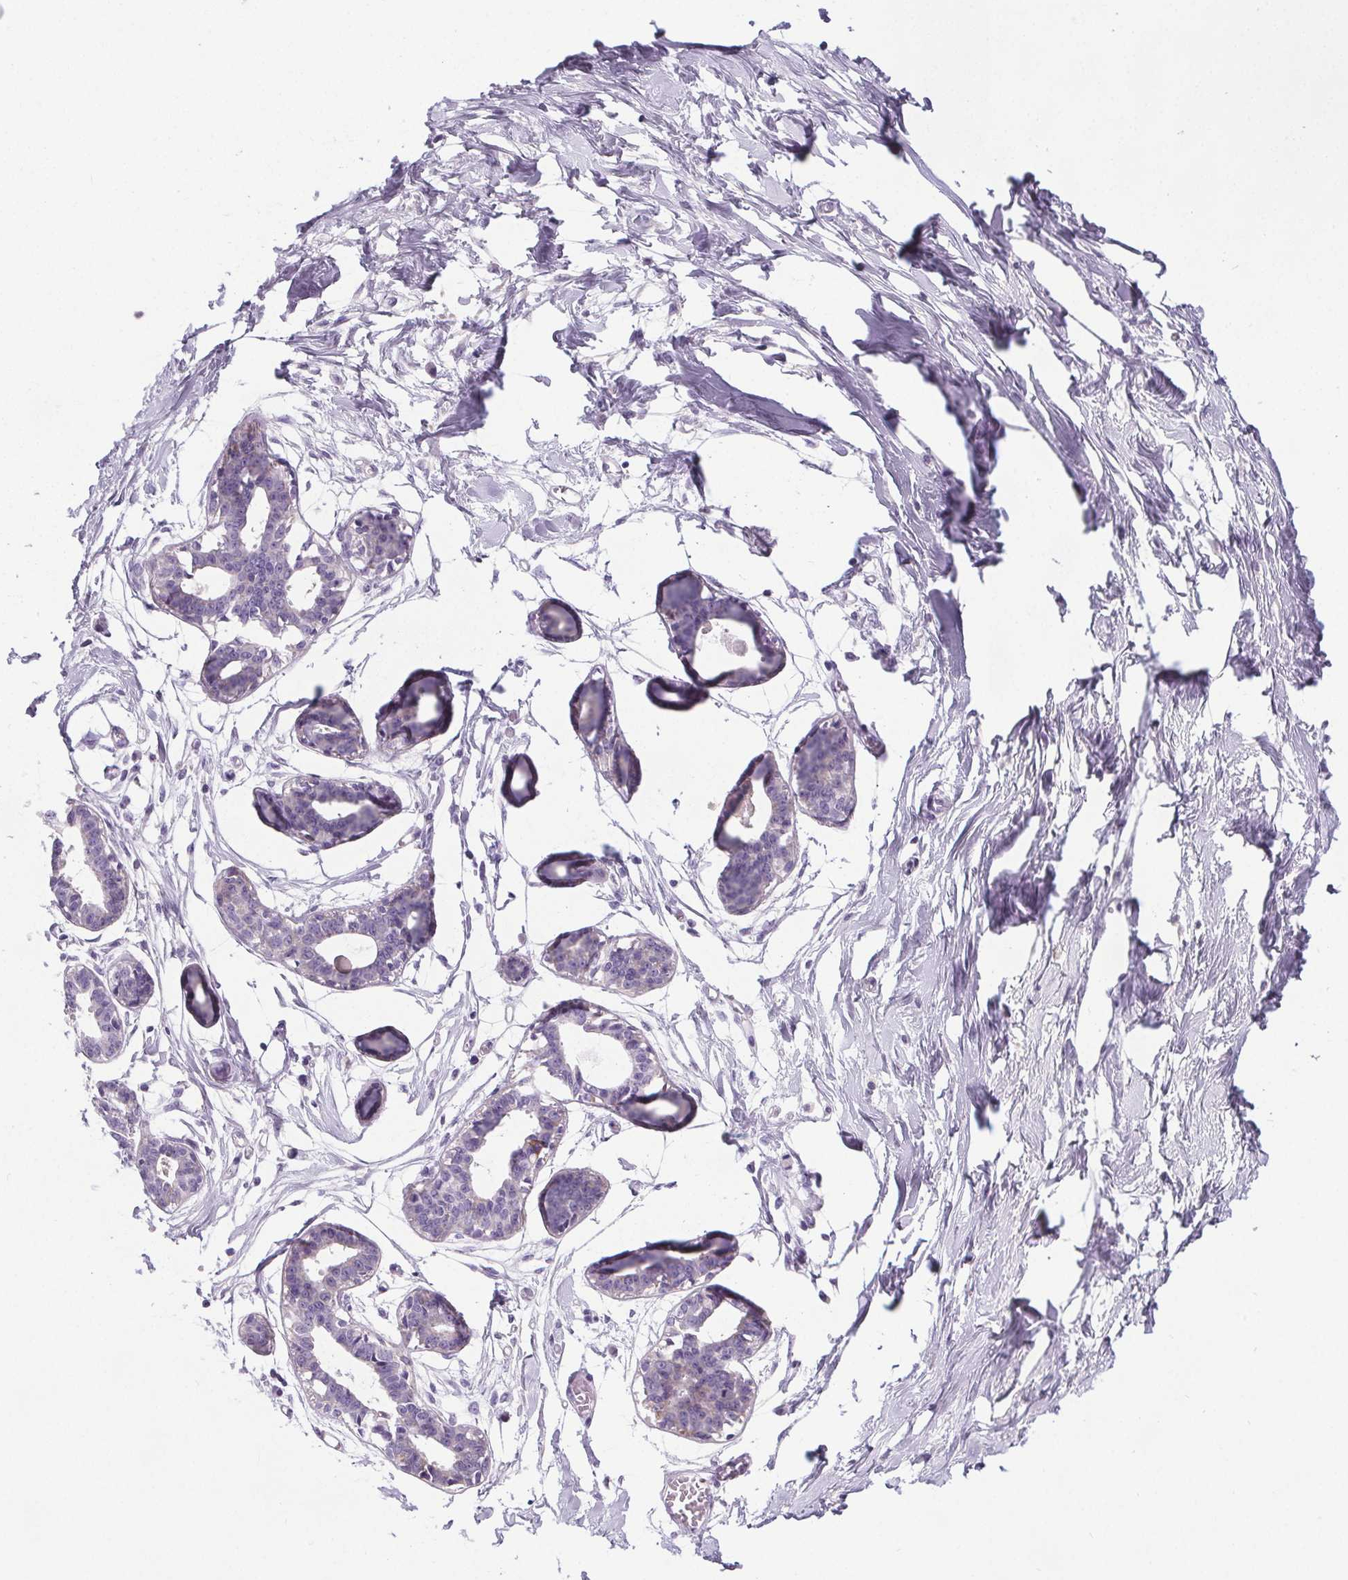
{"staining": {"intensity": "negative", "quantity": "none", "location": "none"}, "tissue": "breast", "cell_type": "Adipocytes", "image_type": "normal", "snomed": [{"axis": "morphology", "description": "Normal tissue, NOS"}, {"axis": "topography", "description": "Breast"}], "caption": "Immunohistochemical staining of normal breast shows no significant positivity in adipocytes. Brightfield microscopy of immunohistochemistry (IHC) stained with DAB (3,3'-diaminobenzidine) (brown) and hematoxylin (blue), captured at high magnification.", "gene": "ELAVL2", "patient": {"sex": "female", "age": 45}}